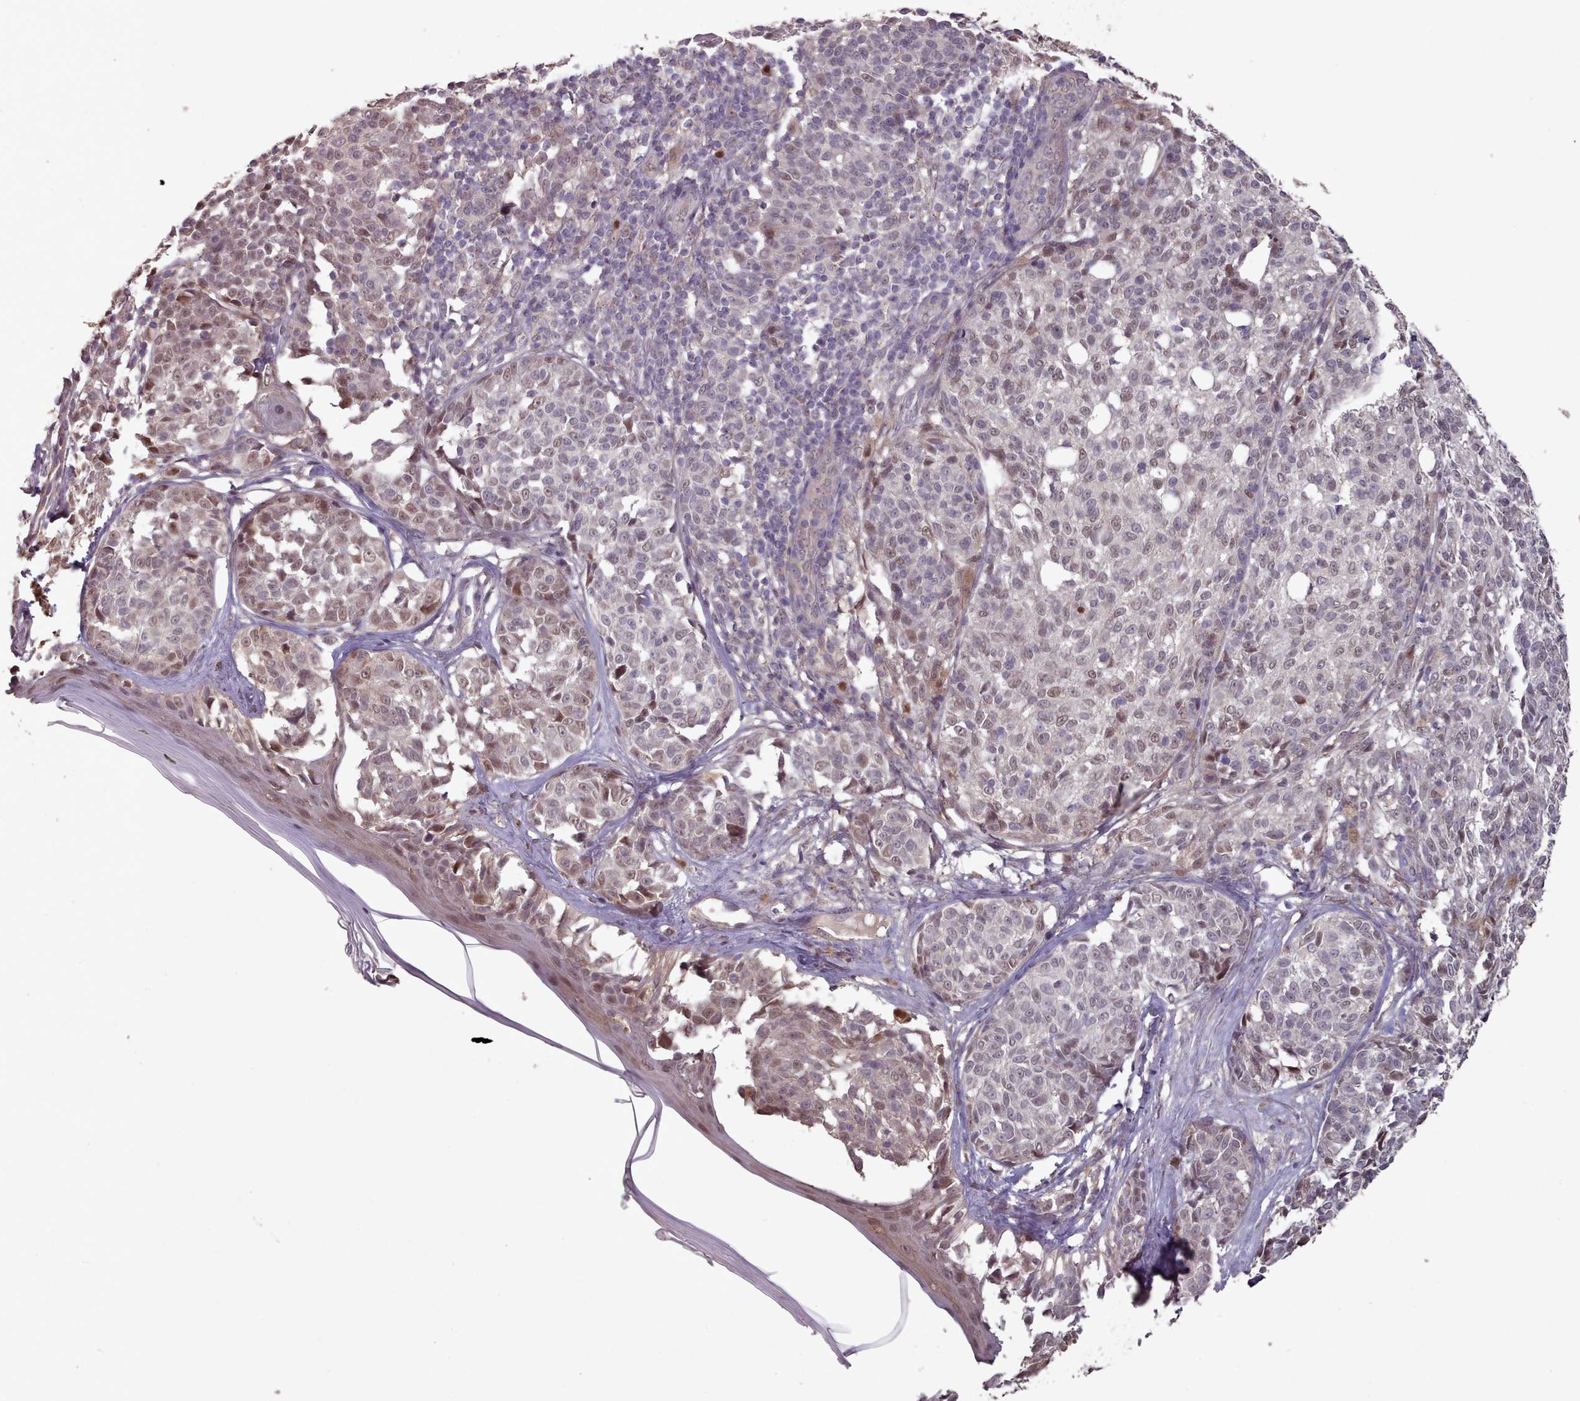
{"staining": {"intensity": "moderate", "quantity": "<25%", "location": "nuclear"}, "tissue": "melanoma", "cell_type": "Tumor cells", "image_type": "cancer", "snomed": [{"axis": "morphology", "description": "Malignant melanoma, NOS"}, {"axis": "topography", "description": "Skin of upper extremity"}], "caption": "Malignant melanoma stained with DAB (3,3'-diaminobenzidine) immunohistochemistry (IHC) demonstrates low levels of moderate nuclear expression in approximately <25% of tumor cells. The staining is performed using DAB brown chromogen to label protein expression. The nuclei are counter-stained blue using hematoxylin.", "gene": "ERCC6L", "patient": {"sex": "male", "age": 40}}